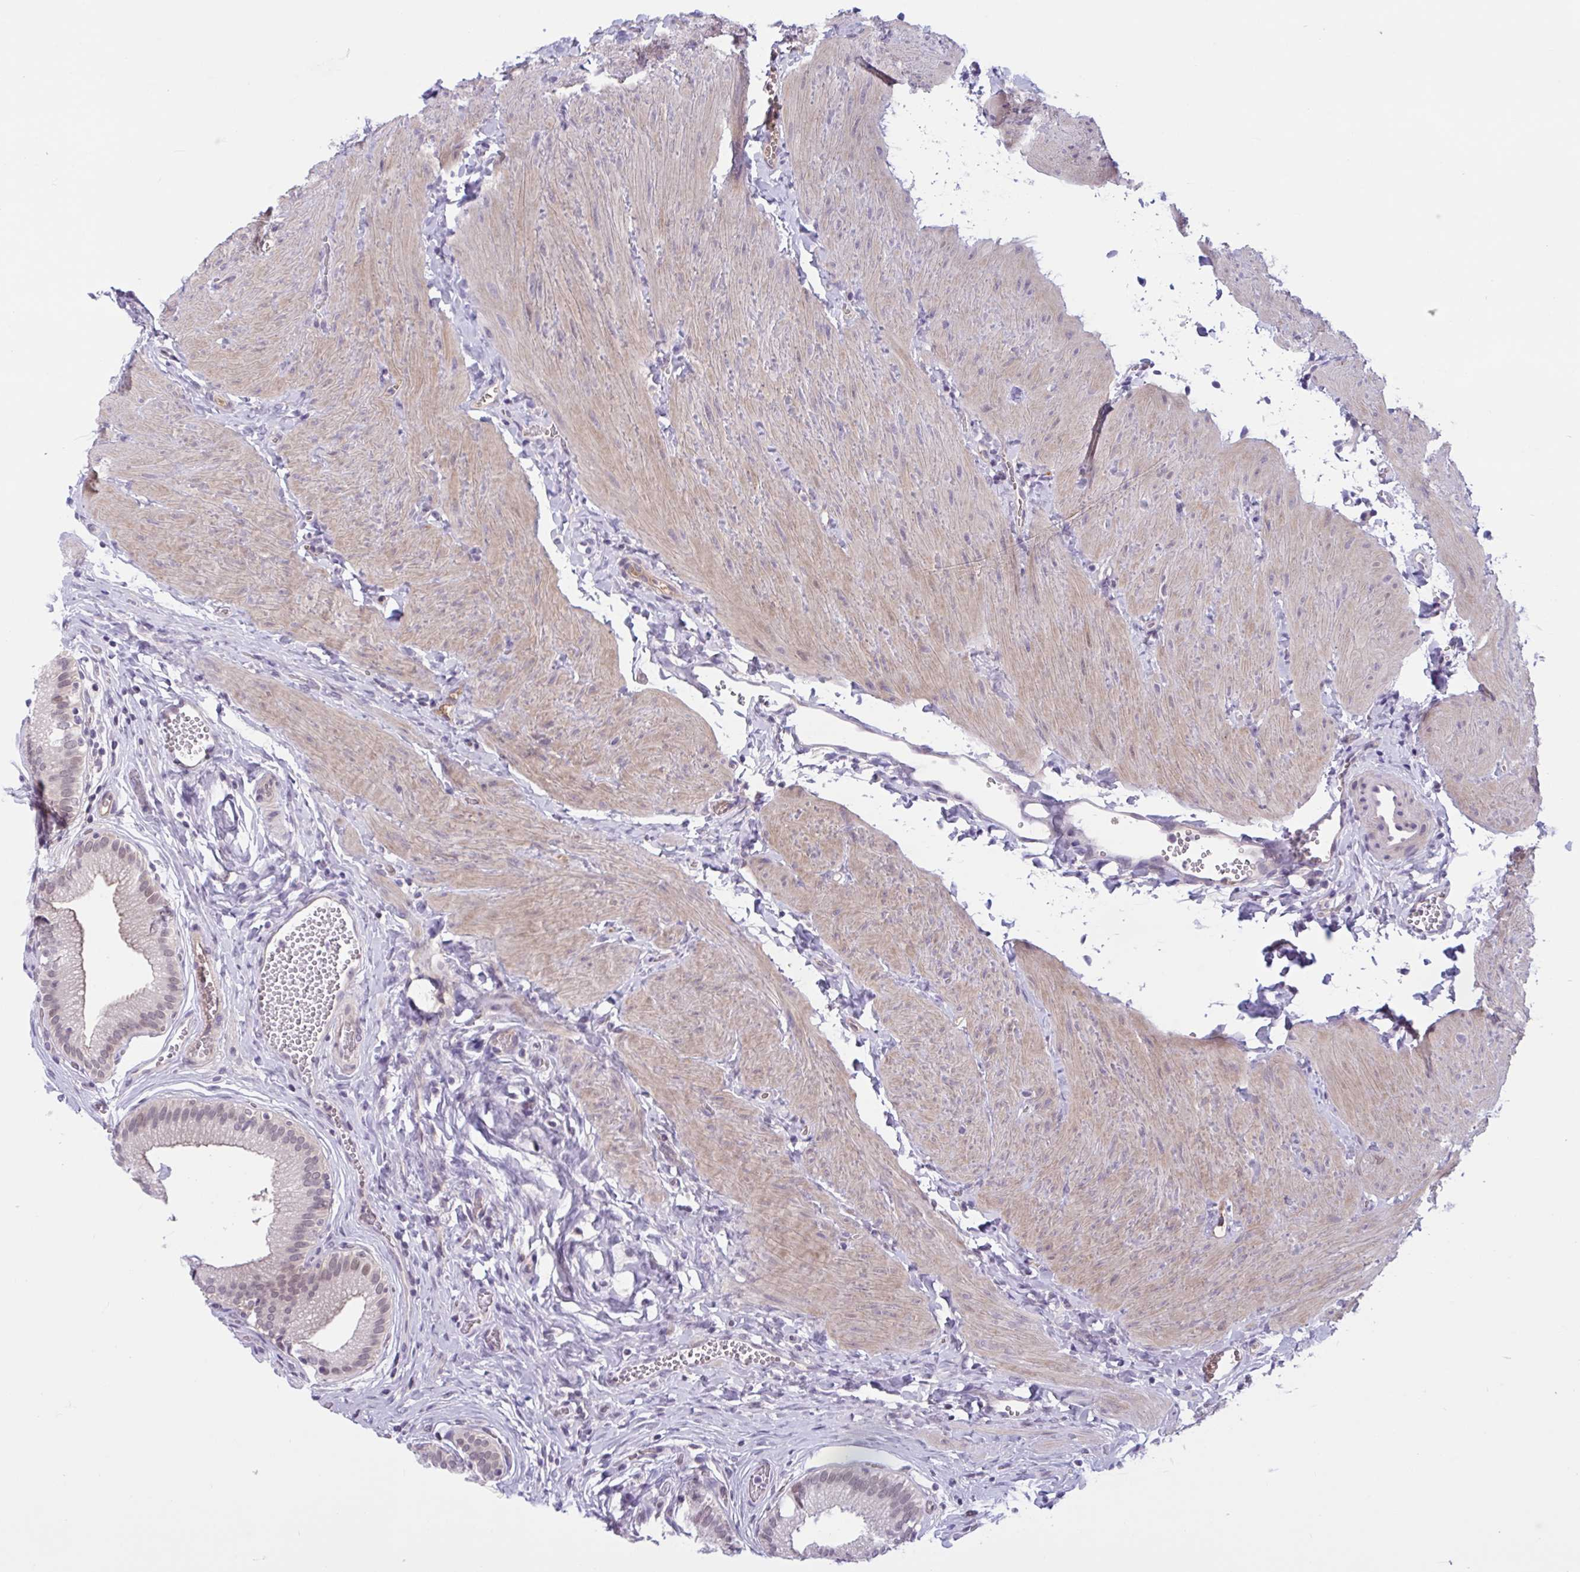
{"staining": {"intensity": "weak", "quantity": "25%-75%", "location": "nuclear"}, "tissue": "gallbladder", "cell_type": "Glandular cells", "image_type": "normal", "snomed": [{"axis": "morphology", "description": "Normal tissue, NOS"}, {"axis": "topography", "description": "Gallbladder"}, {"axis": "topography", "description": "Peripheral nerve tissue"}], "caption": "Immunohistochemical staining of unremarkable gallbladder exhibits 25%-75% levels of weak nuclear protein positivity in approximately 25%-75% of glandular cells. Nuclei are stained in blue.", "gene": "TTC7B", "patient": {"sex": "male", "age": 17}}